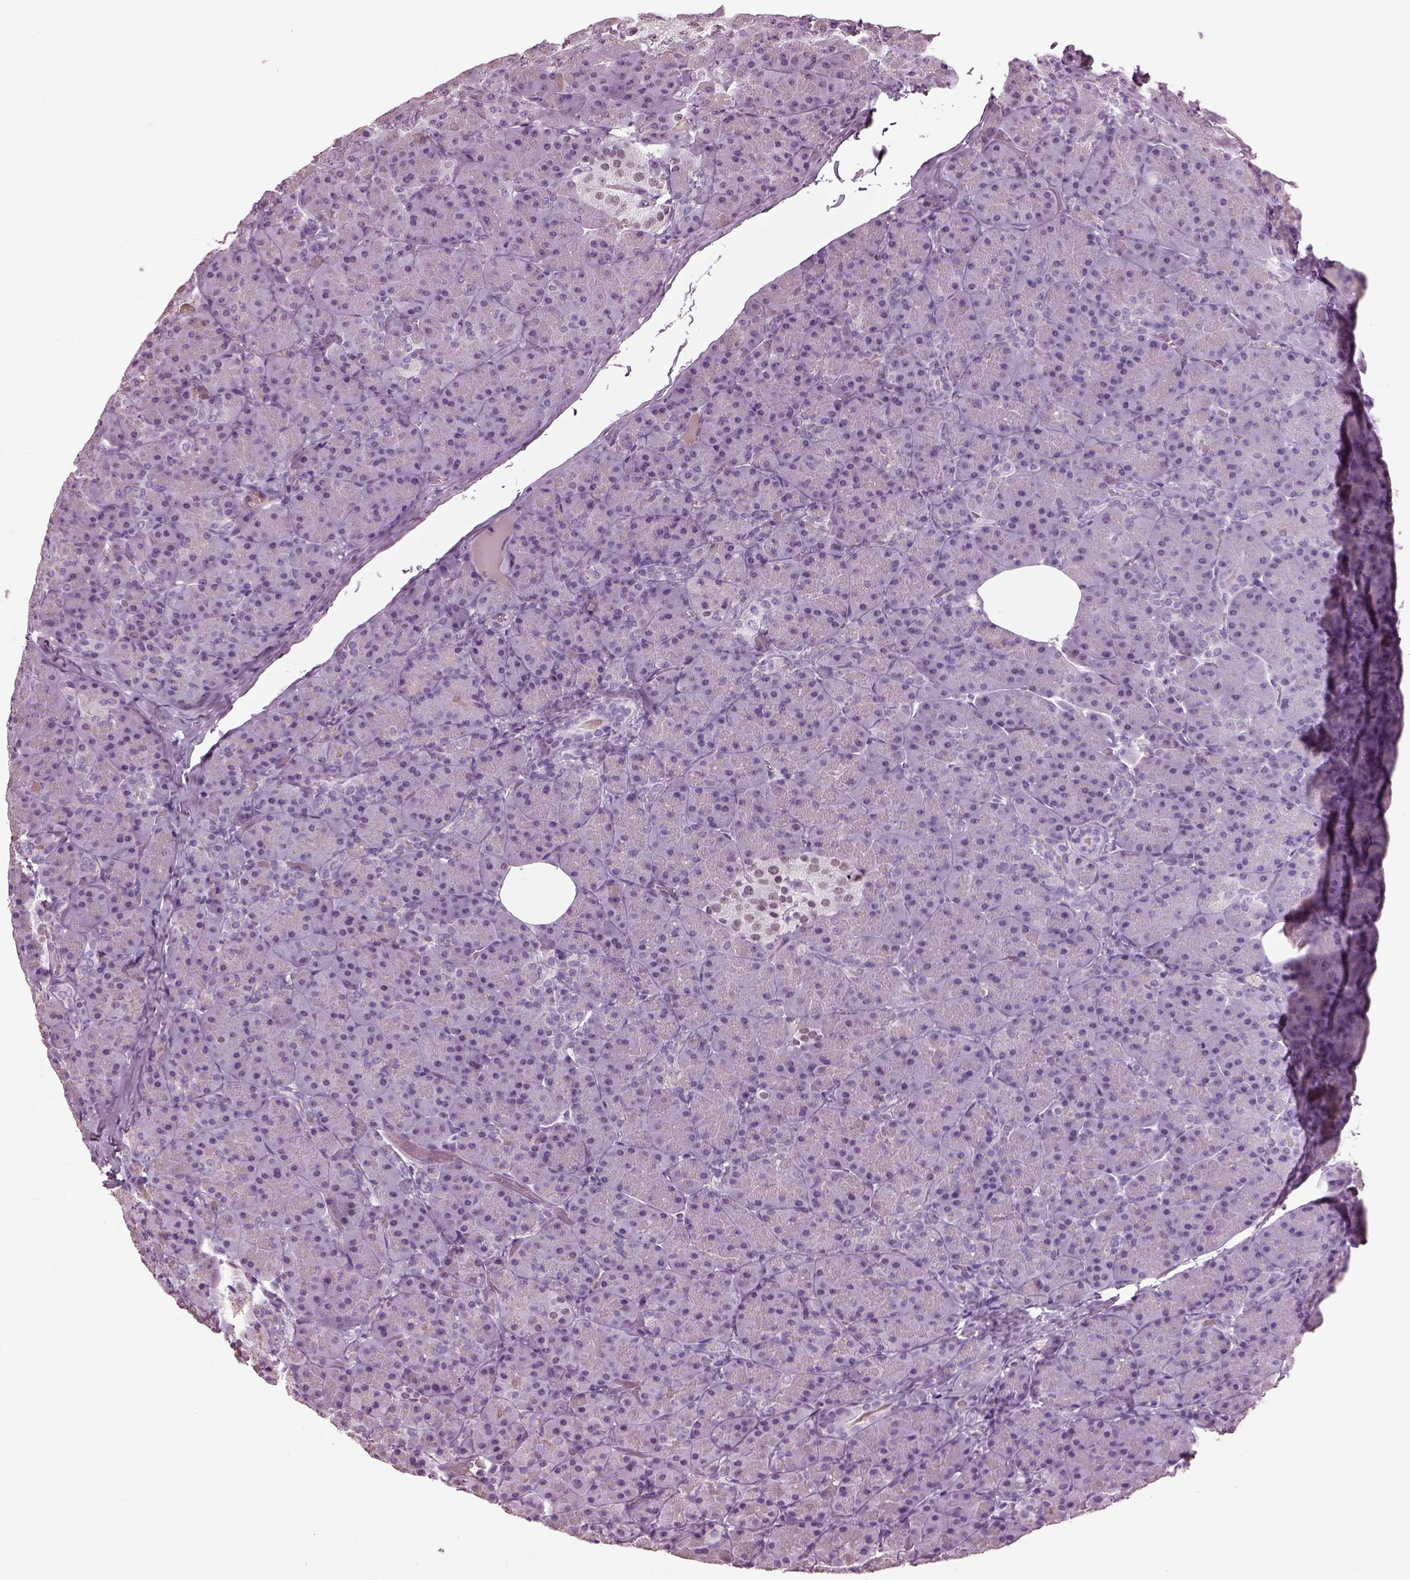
{"staining": {"intensity": "negative", "quantity": "none", "location": "none"}, "tissue": "pancreas", "cell_type": "Exocrine glandular cells", "image_type": "normal", "snomed": [{"axis": "morphology", "description": "Normal tissue, NOS"}, {"axis": "topography", "description": "Pancreas"}], "caption": "High power microscopy histopathology image of an immunohistochemistry (IHC) histopathology image of unremarkable pancreas, revealing no significant expression in exocrine glandular cells.", "gene": "KRTAP3", "patient": {"sex": "male", "age": 57}}